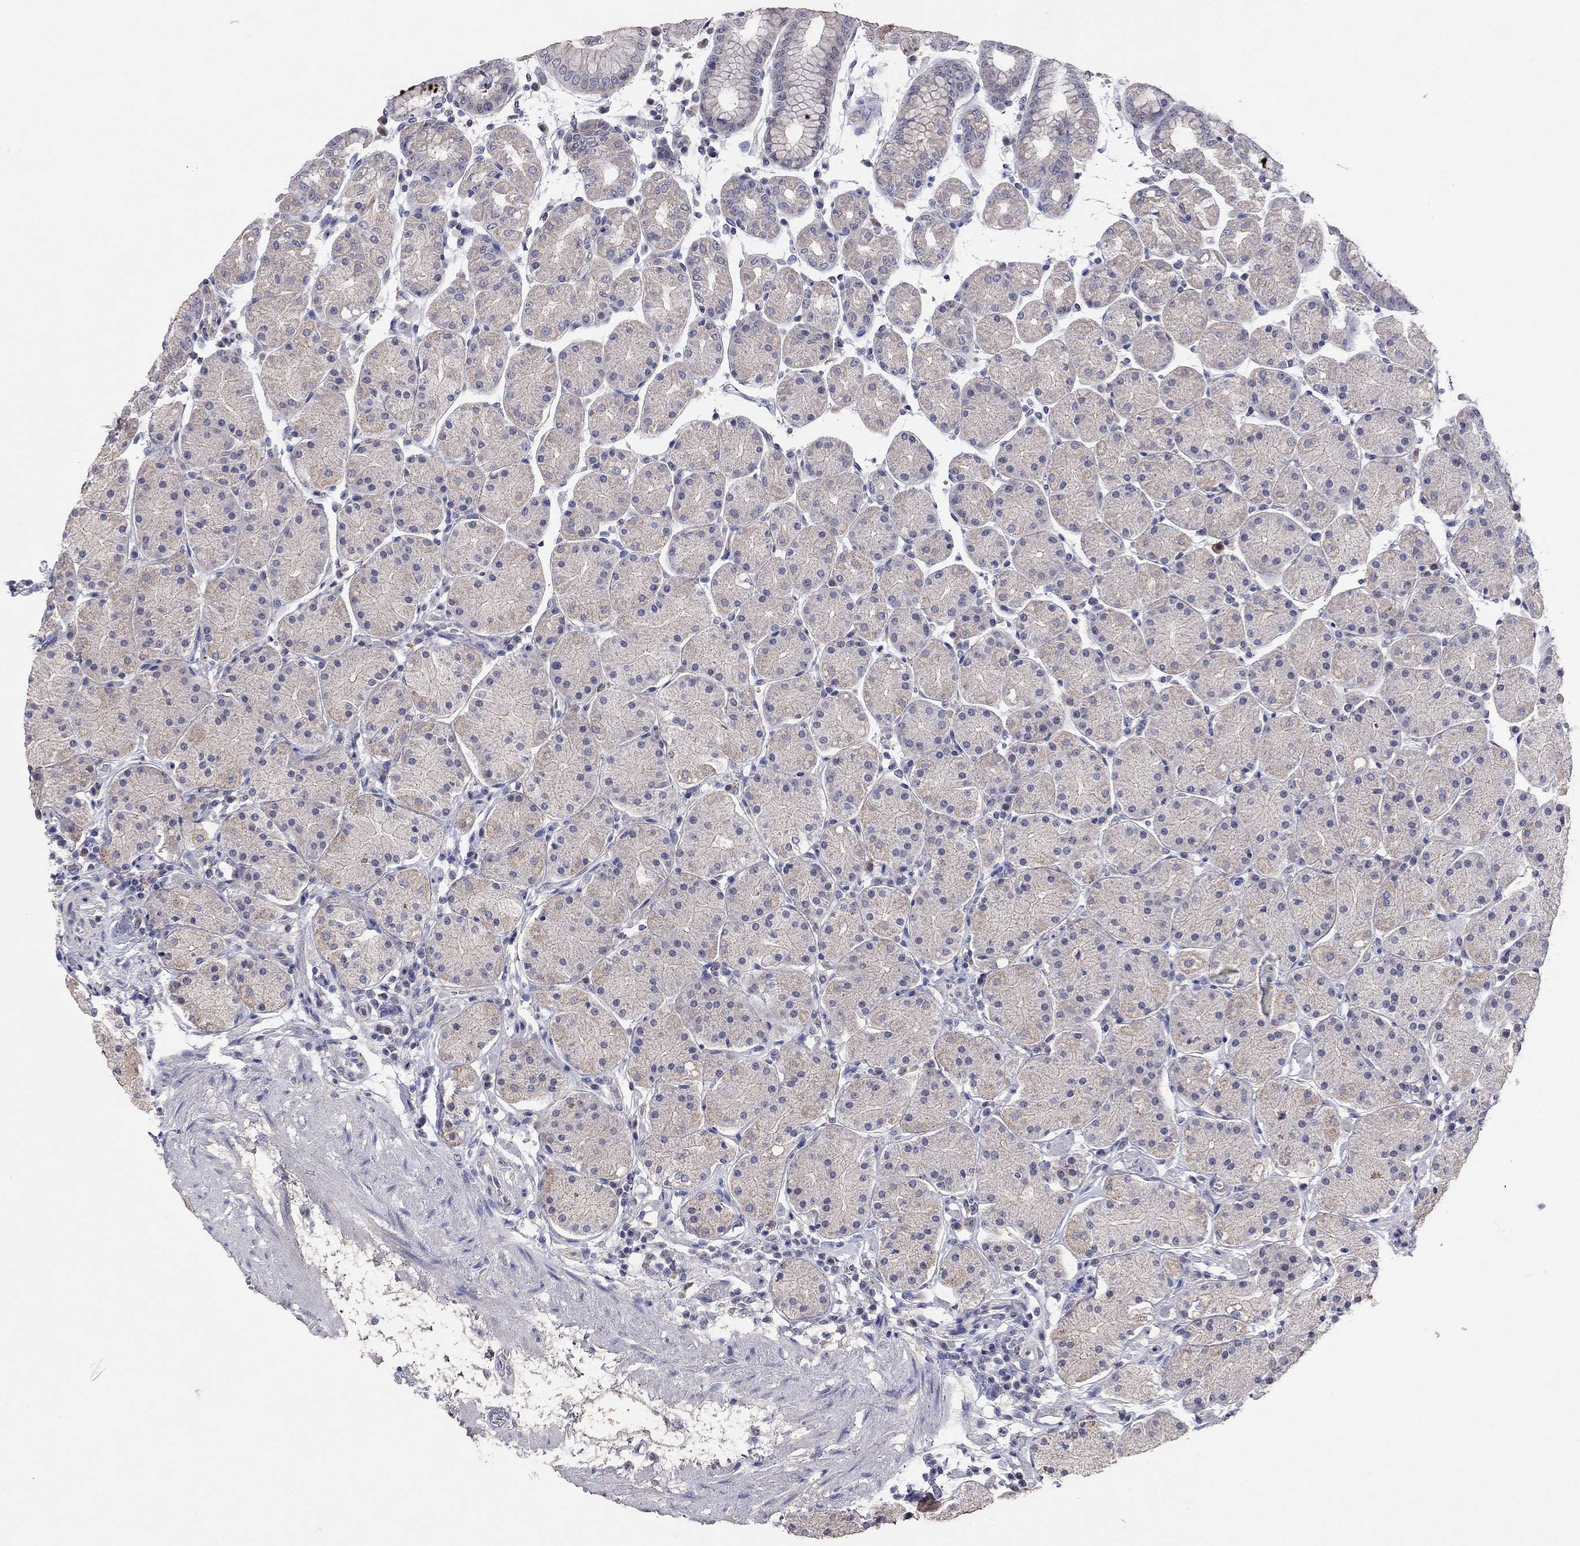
{"staining": {"intensity": "weak", "quantity": ">75%", "location": "cytoplasmic/membranous"}, "tissue": "stomach", "cell_type": "Glandular cells", "image_type": "normal", "snomed": [{"axis": "morphology", "description": "Normal tissue, NOS"}, {"axis": "topography", "description": "Stomach"}], "caption": "Protein staining of benign stomach shows weak cytoplasmic/membranous staining in about >75% of glandular cells.", "gene": "MMP13", "patient": {"sex": "male", "age": 54}}